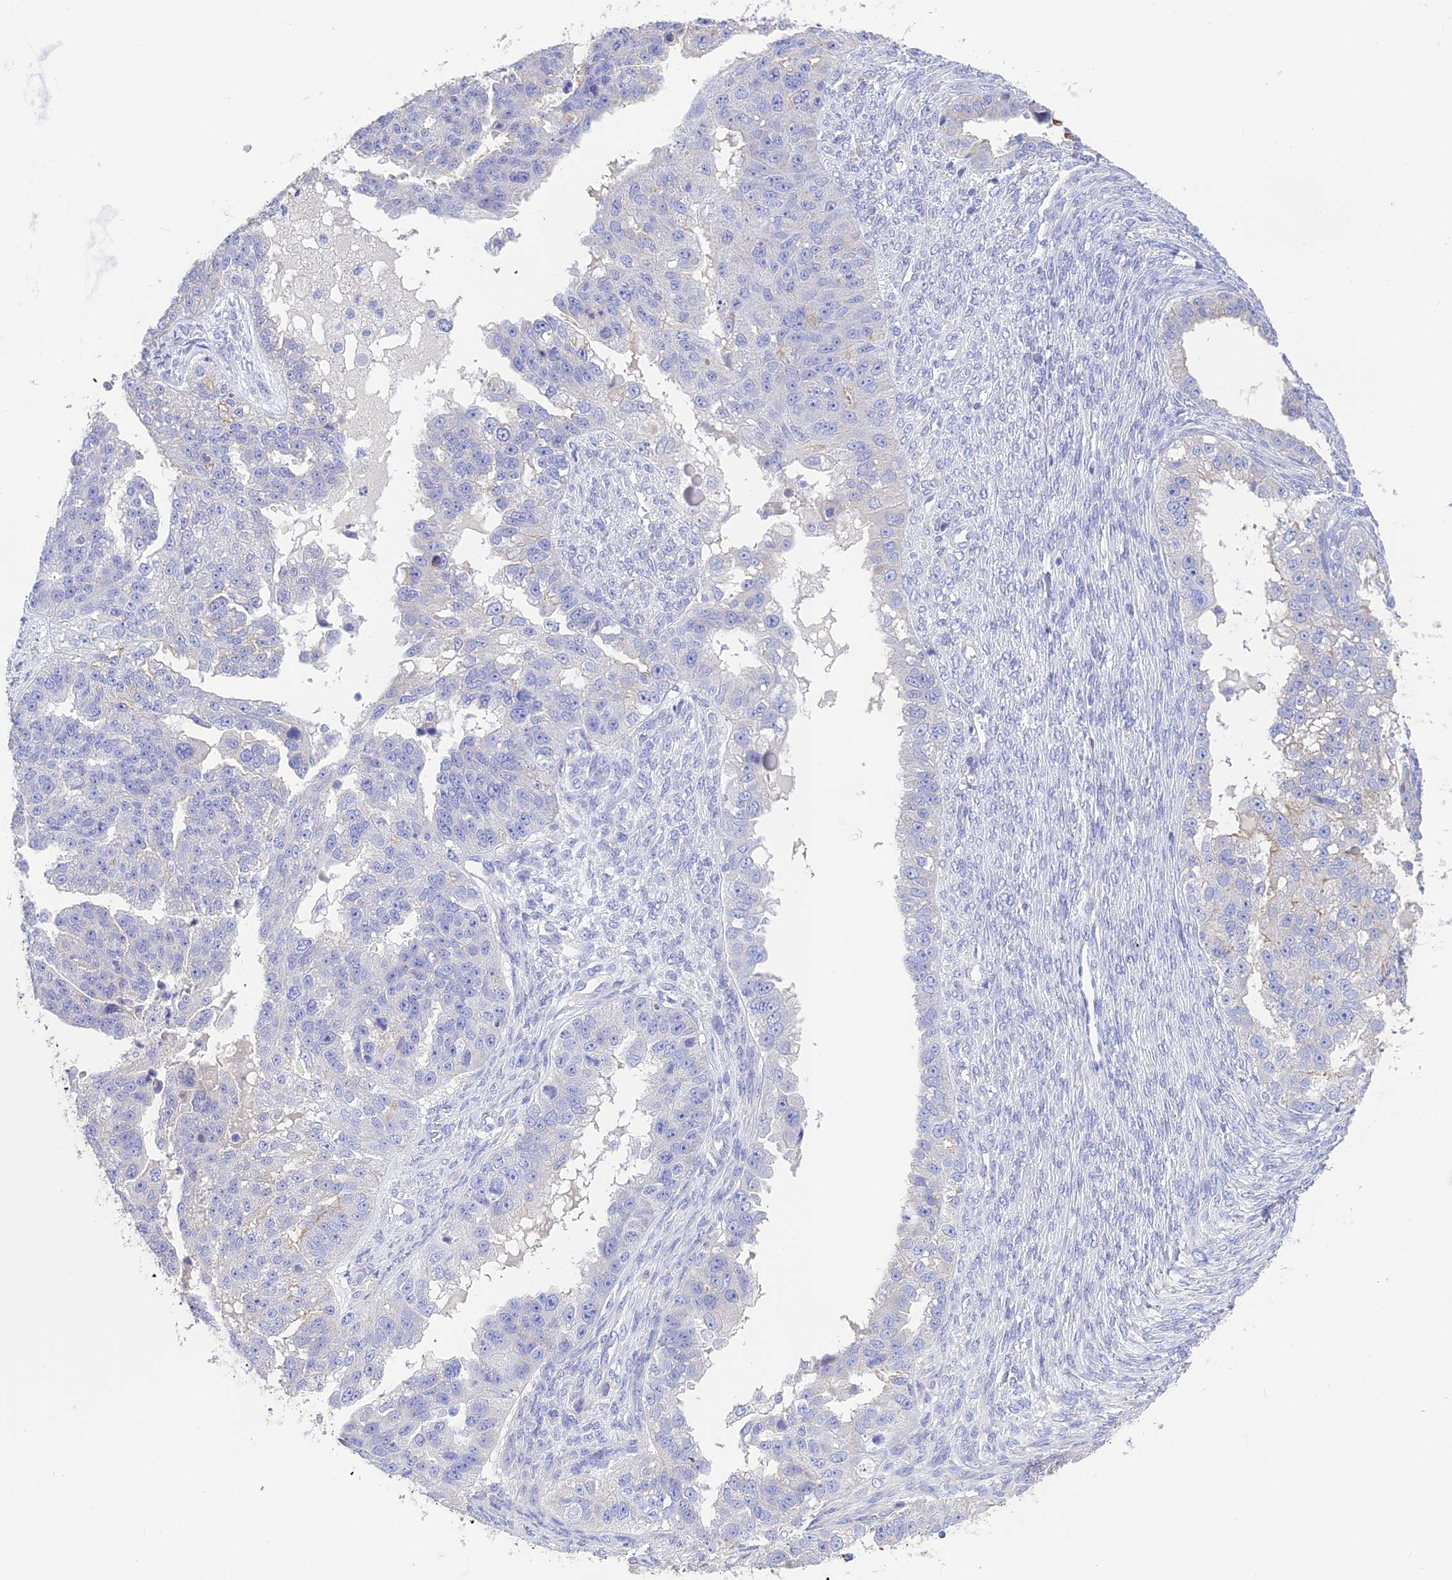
{"staining": {"intensity": "negative", "quantity": "none", "location": "none"}, "tissue": "ovarian cancer", "cell_type": "Tumor cells", "image_type": "cancer", "snomed": [{"axis": "morphology", "description": "Cystadenocarcinoma, serous, NOS"}, {"axis": "topography", "description": "Ovary"}], "caption": "Immunohistochemical staining of serous cystadenocarcinoma (ovarian) demonstrates no significant positivity in tumor cells.", "gene": "HSD17B2", "patient": {"sex": "female", "age": 58}}